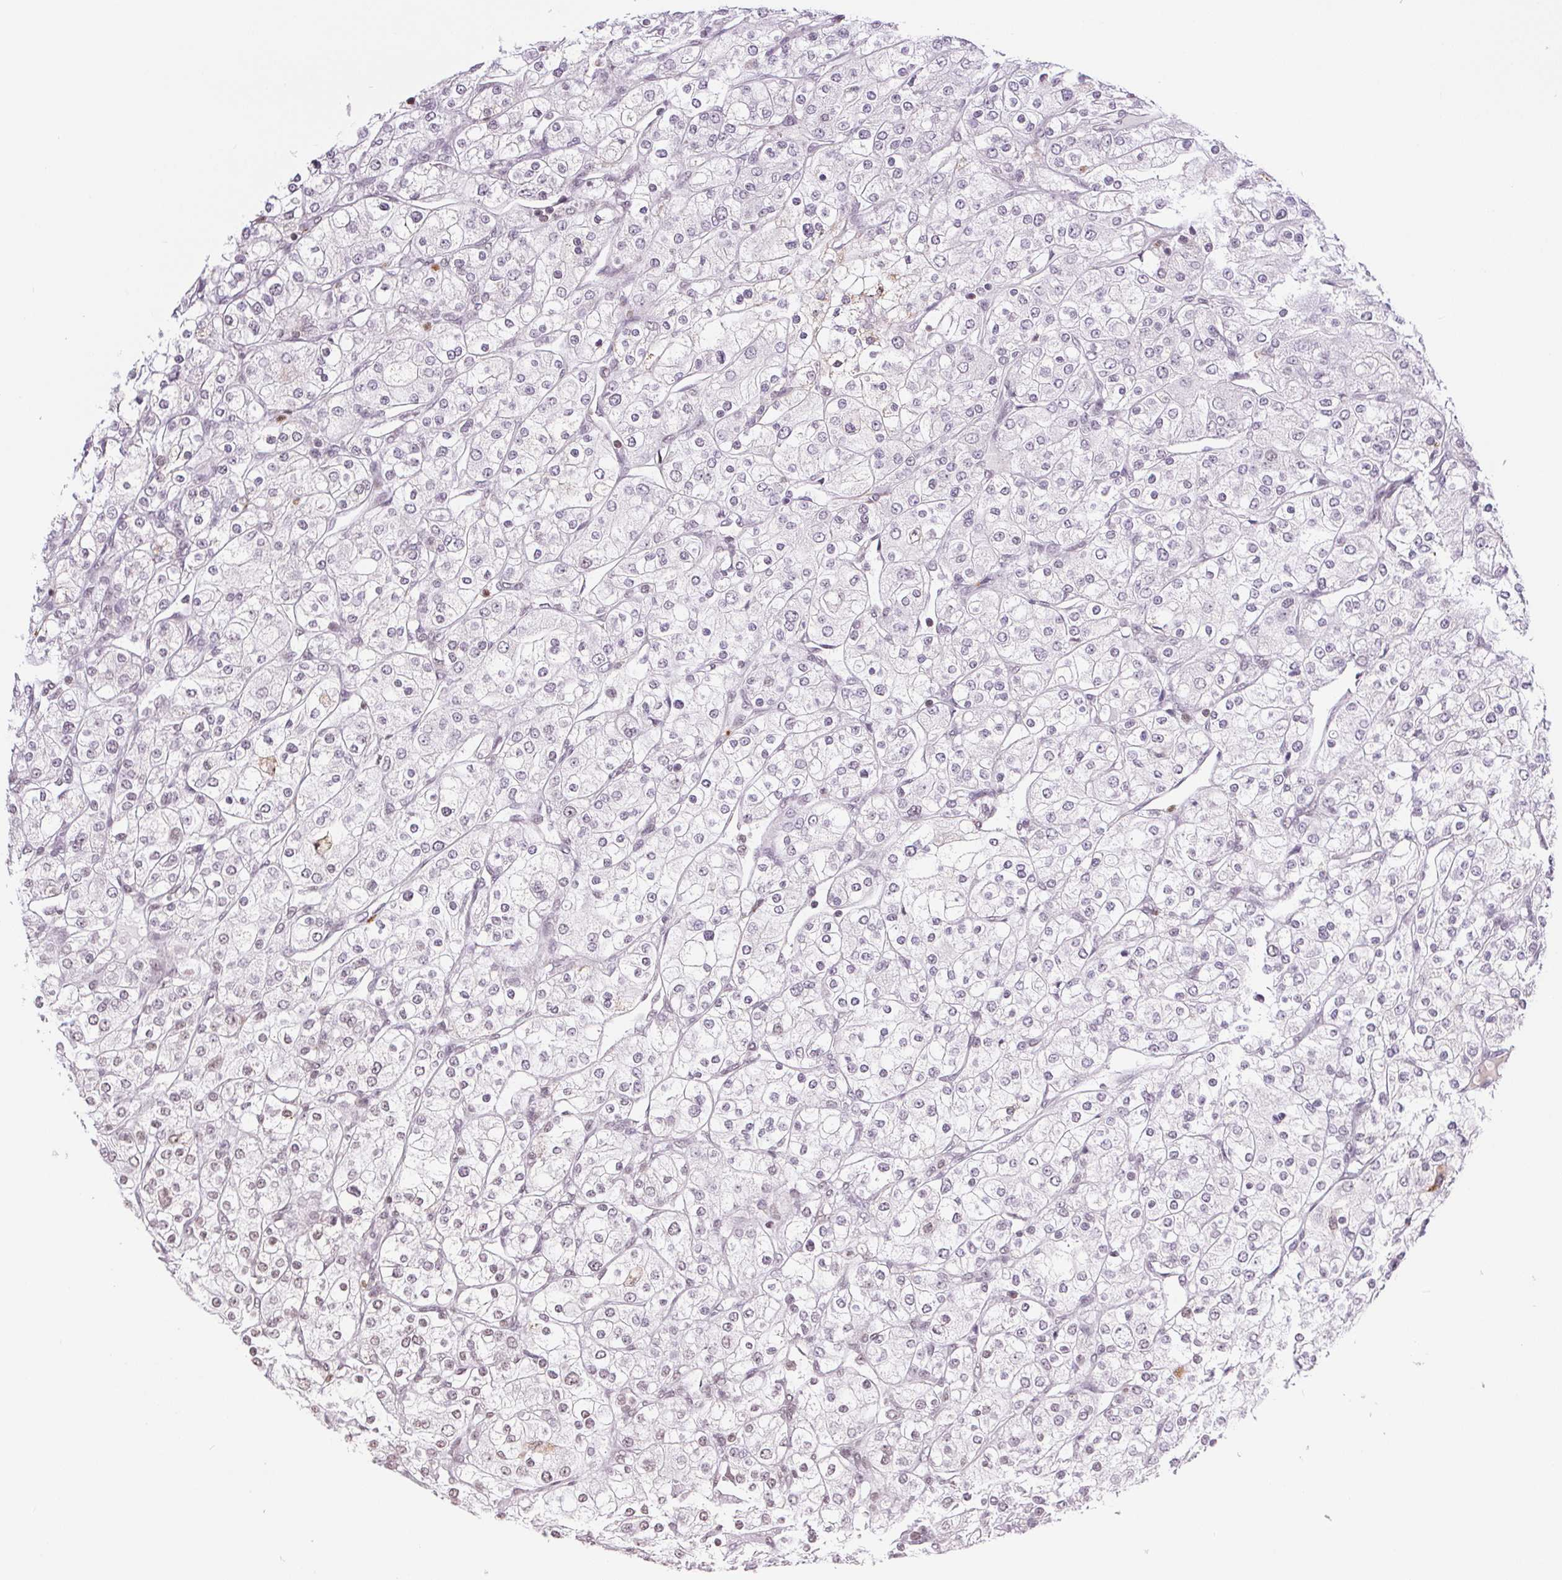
{"staining": {"intensity": "negative", "quantity": "none", "location": "none"}, "tissue": "renal cancer", "cell_type": "Tumor cells", "image_type": "cancer", "snomed": [{"axis": "morphology", "description": "Adenocarcinoma, NOS"}, {"axis": "topography", "description": "Kidney"}], "caption": "A high-resolution histopathology image shows immunohistochemistry (IHC) staining of renal cancer (adenocarcinoma), which displays no significant staining in tumor cells.", "gene": "NFE2L1", "patient": {"sex": "male", "age": 80}}